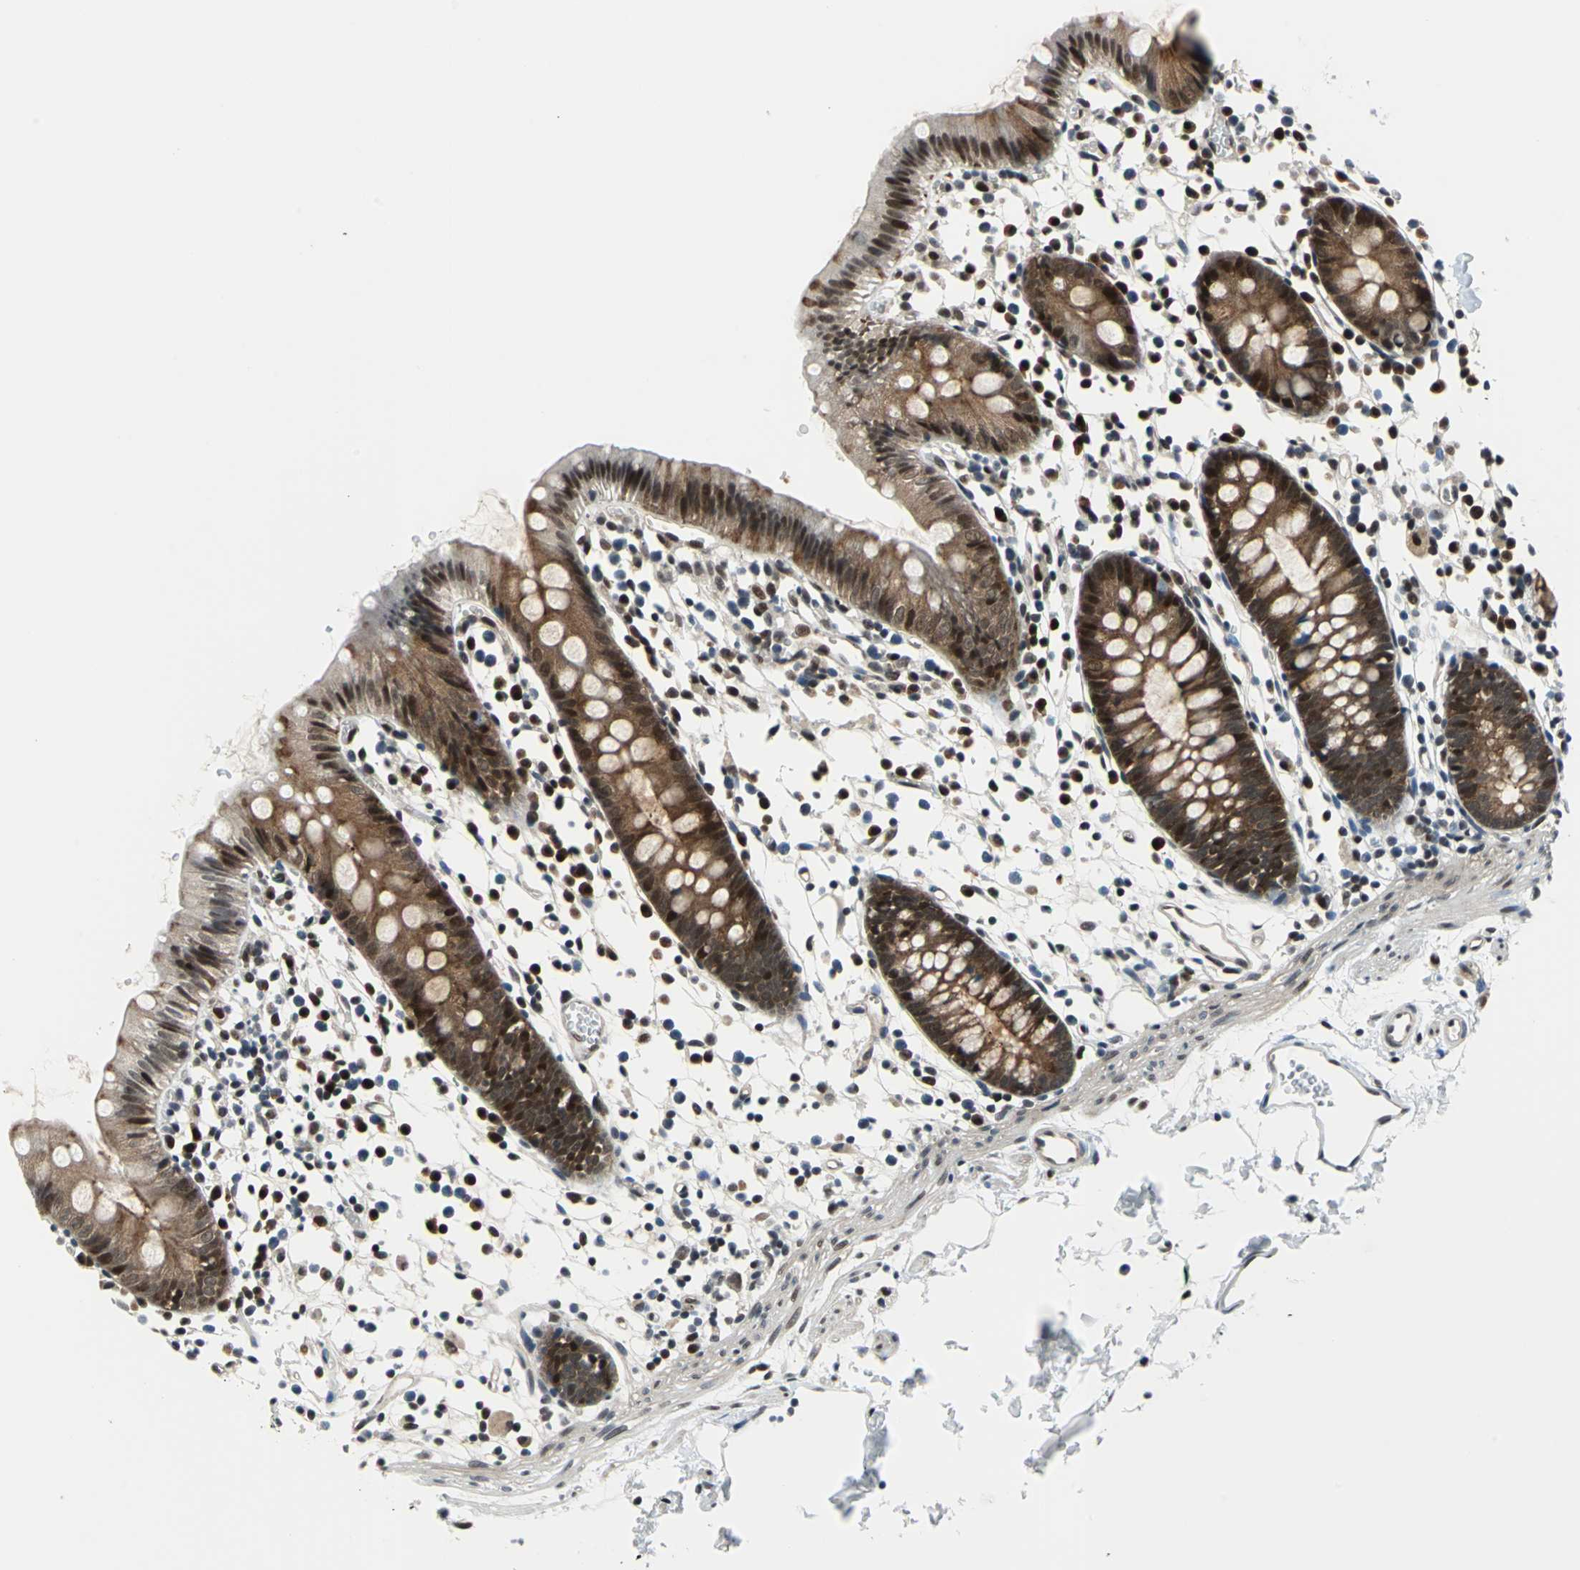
{"staining": {"intensity": "moderate", "quantity": ">75%", "location": "nuclear"}, "tissue": "colon", "cell_type": "Endothelial cells", "image_type": "normal", "snomed": [{"axis": "morphology", "description": "Normal tissue, NOS"}, {"axis": "topography", "description": "Colon"}], "caption": "This photomicrograph reveals immunohistochemistry staining of normal human colon, with medium moderate nuclear expression in about >75% of endothelial cells.", "gene": "POLR3K", "patient": {"sex": "male", "age": 14}}